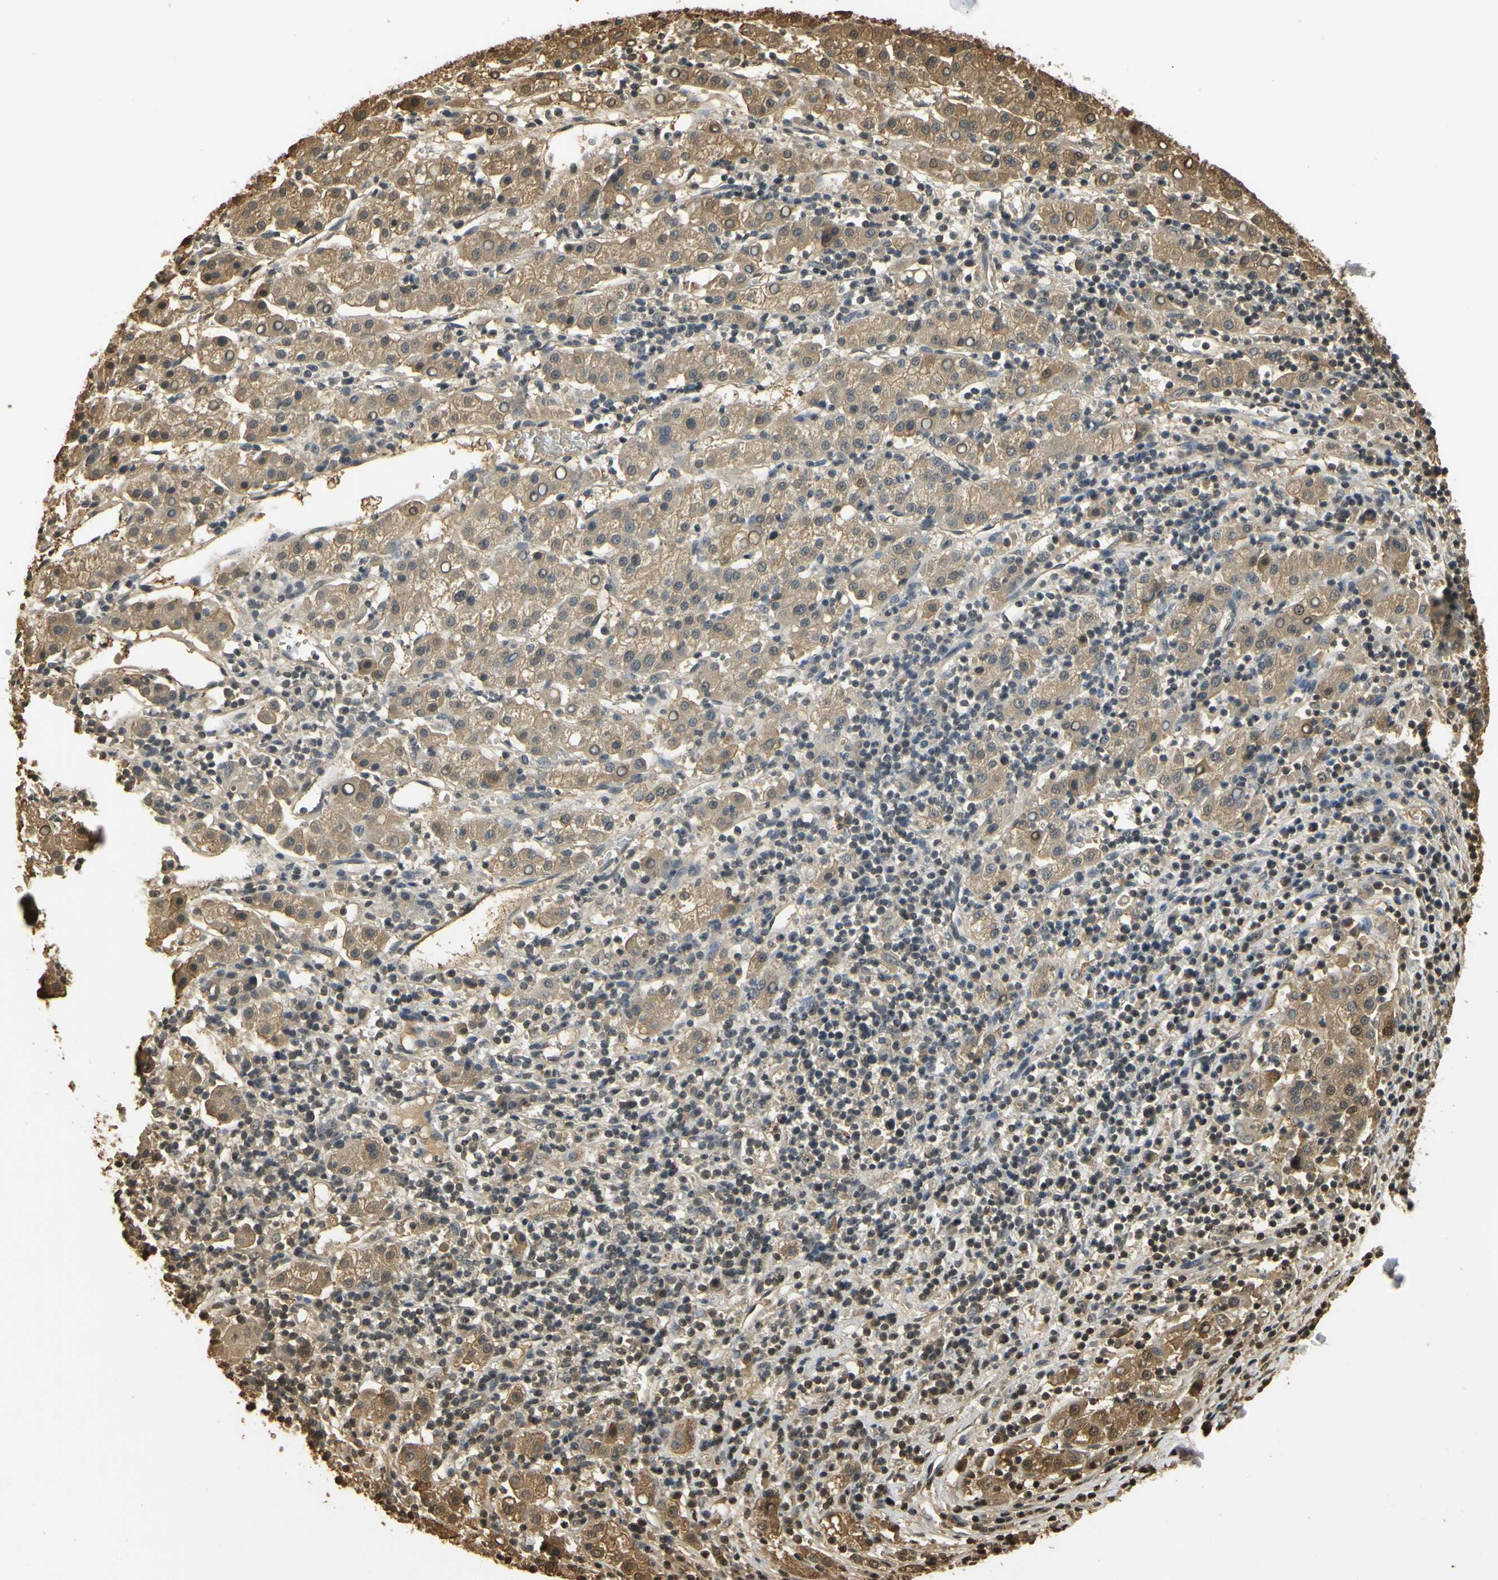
{"staining": {"intensity": "moderate", "quantity": ">75%", "location": "cytoplasmic/membranous"}, "tissue": "liver cancer", "cell_type": "Tumor cells", "image_type": "cancer", "snomed": [{"axis": "morphology", "description": "Carcinoma, Hepatocellular, NOS"}, {"axis": "topography", "description": "Liver"}], "caption": "Protein expression analysis of human liver cancer reveals moderate cytoplasmic/membranous staining in about >75% of tumor cells.", "gene": "SOD1", "patient": {"sex": "female", "age": 58}}